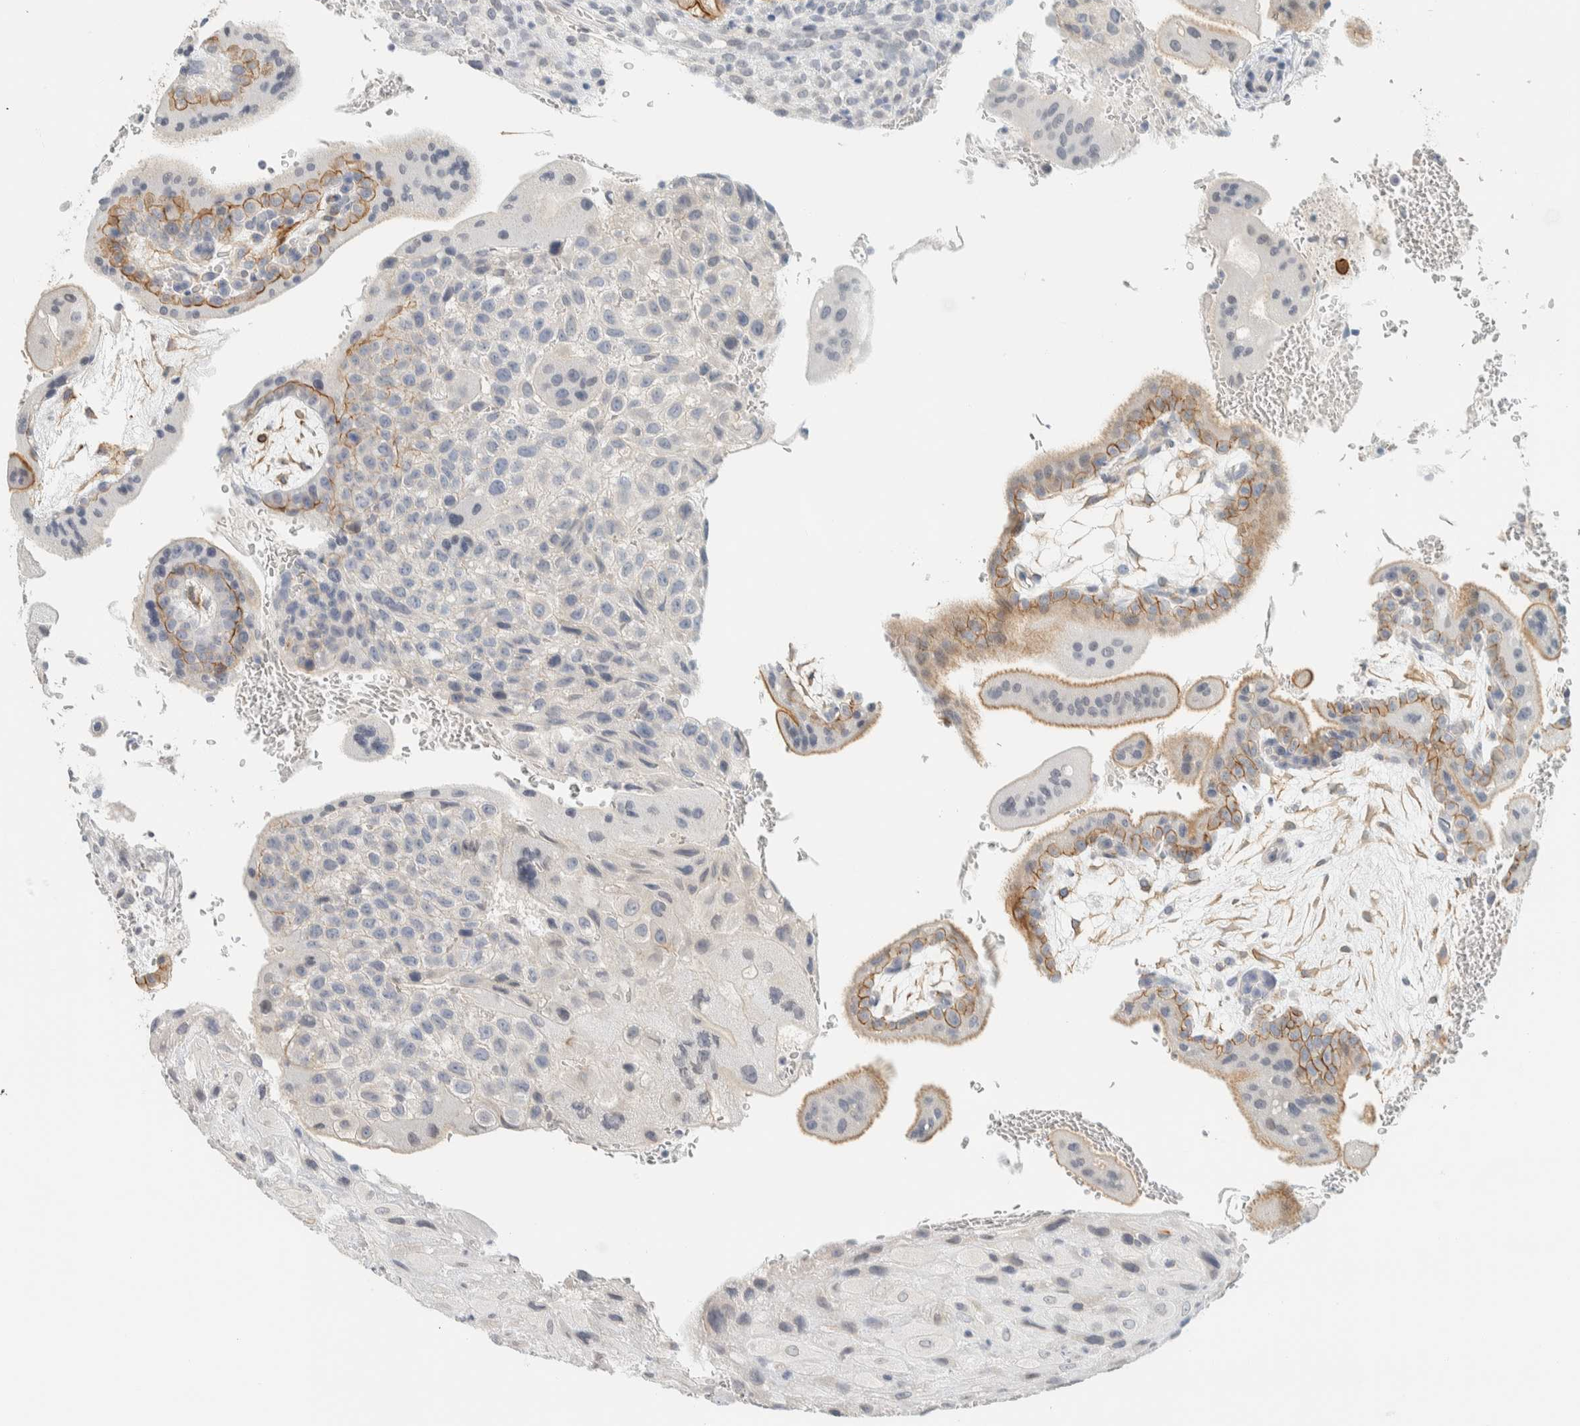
{"staining": {"intensity": "weak", "quantity": "<25%", "location": "cytoplasmic/membranous"}, "tissue": "placenta", "cell_type": "Decidual cells", "image_type": "normal", "snomed": [{"axis": "morphology", "description": "Normal tissue, NOS"}, {"axis": "topography", "description": "Placenta"}], "caption": "DAB immunohistochemical staining of unremarkable human placenta displays no significant positivity in decidual cells.", "gene": "C1QTNF12", "patient": {"sex": "female", "age": 35}}